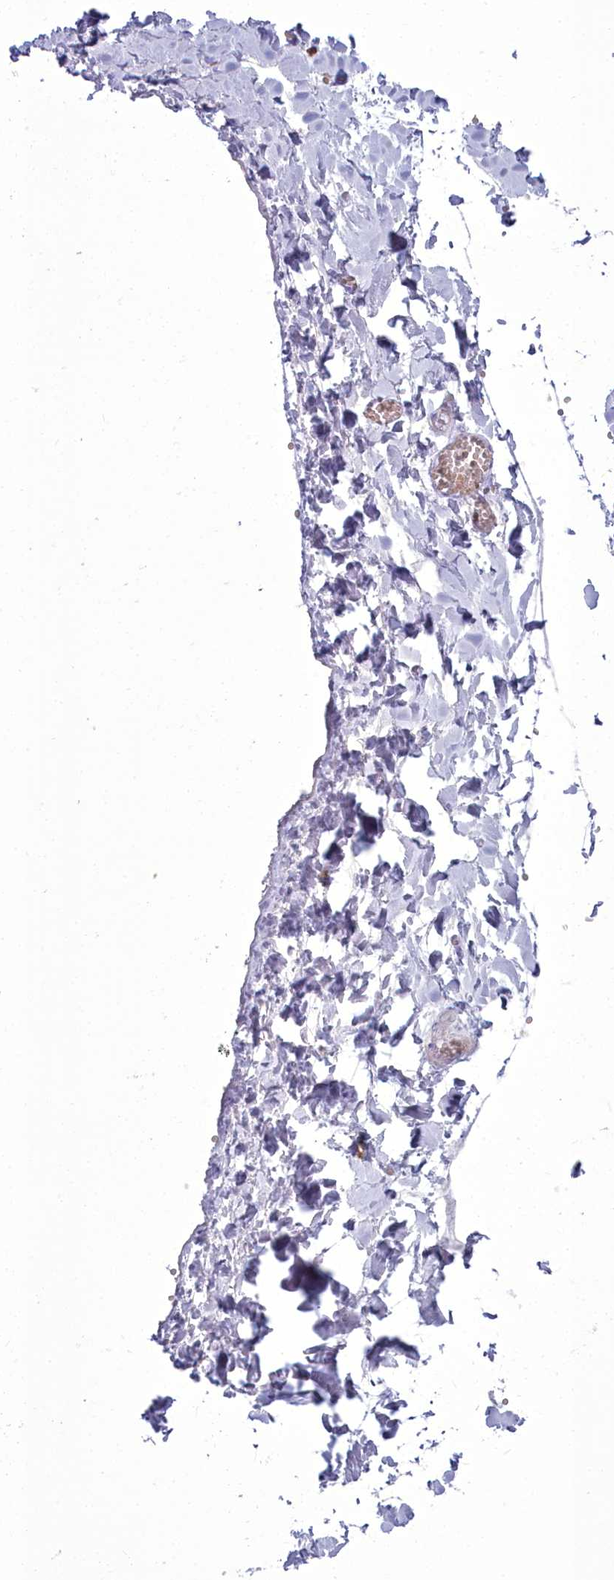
{"staining": {"intensity": "negative", "quantity": "none", "location": "none"}, "tissue": "adipose tissue", "cell_type": "Adipocytes", "image_type": "normal", "snomed": [{"axis": "morphology", "description": "Normal tissue, NOS"}, {"axis": "topography", "description": "Gallbladder"}, {"axis": "topography", "description": "Peripheral nerve tissue"}], "caption": "Immunohistochemistry of normal adipose tissue shows no staining in adipocytes.", "gene": "CEACAM19", "patient": {"sex": "male", "age": 38}}